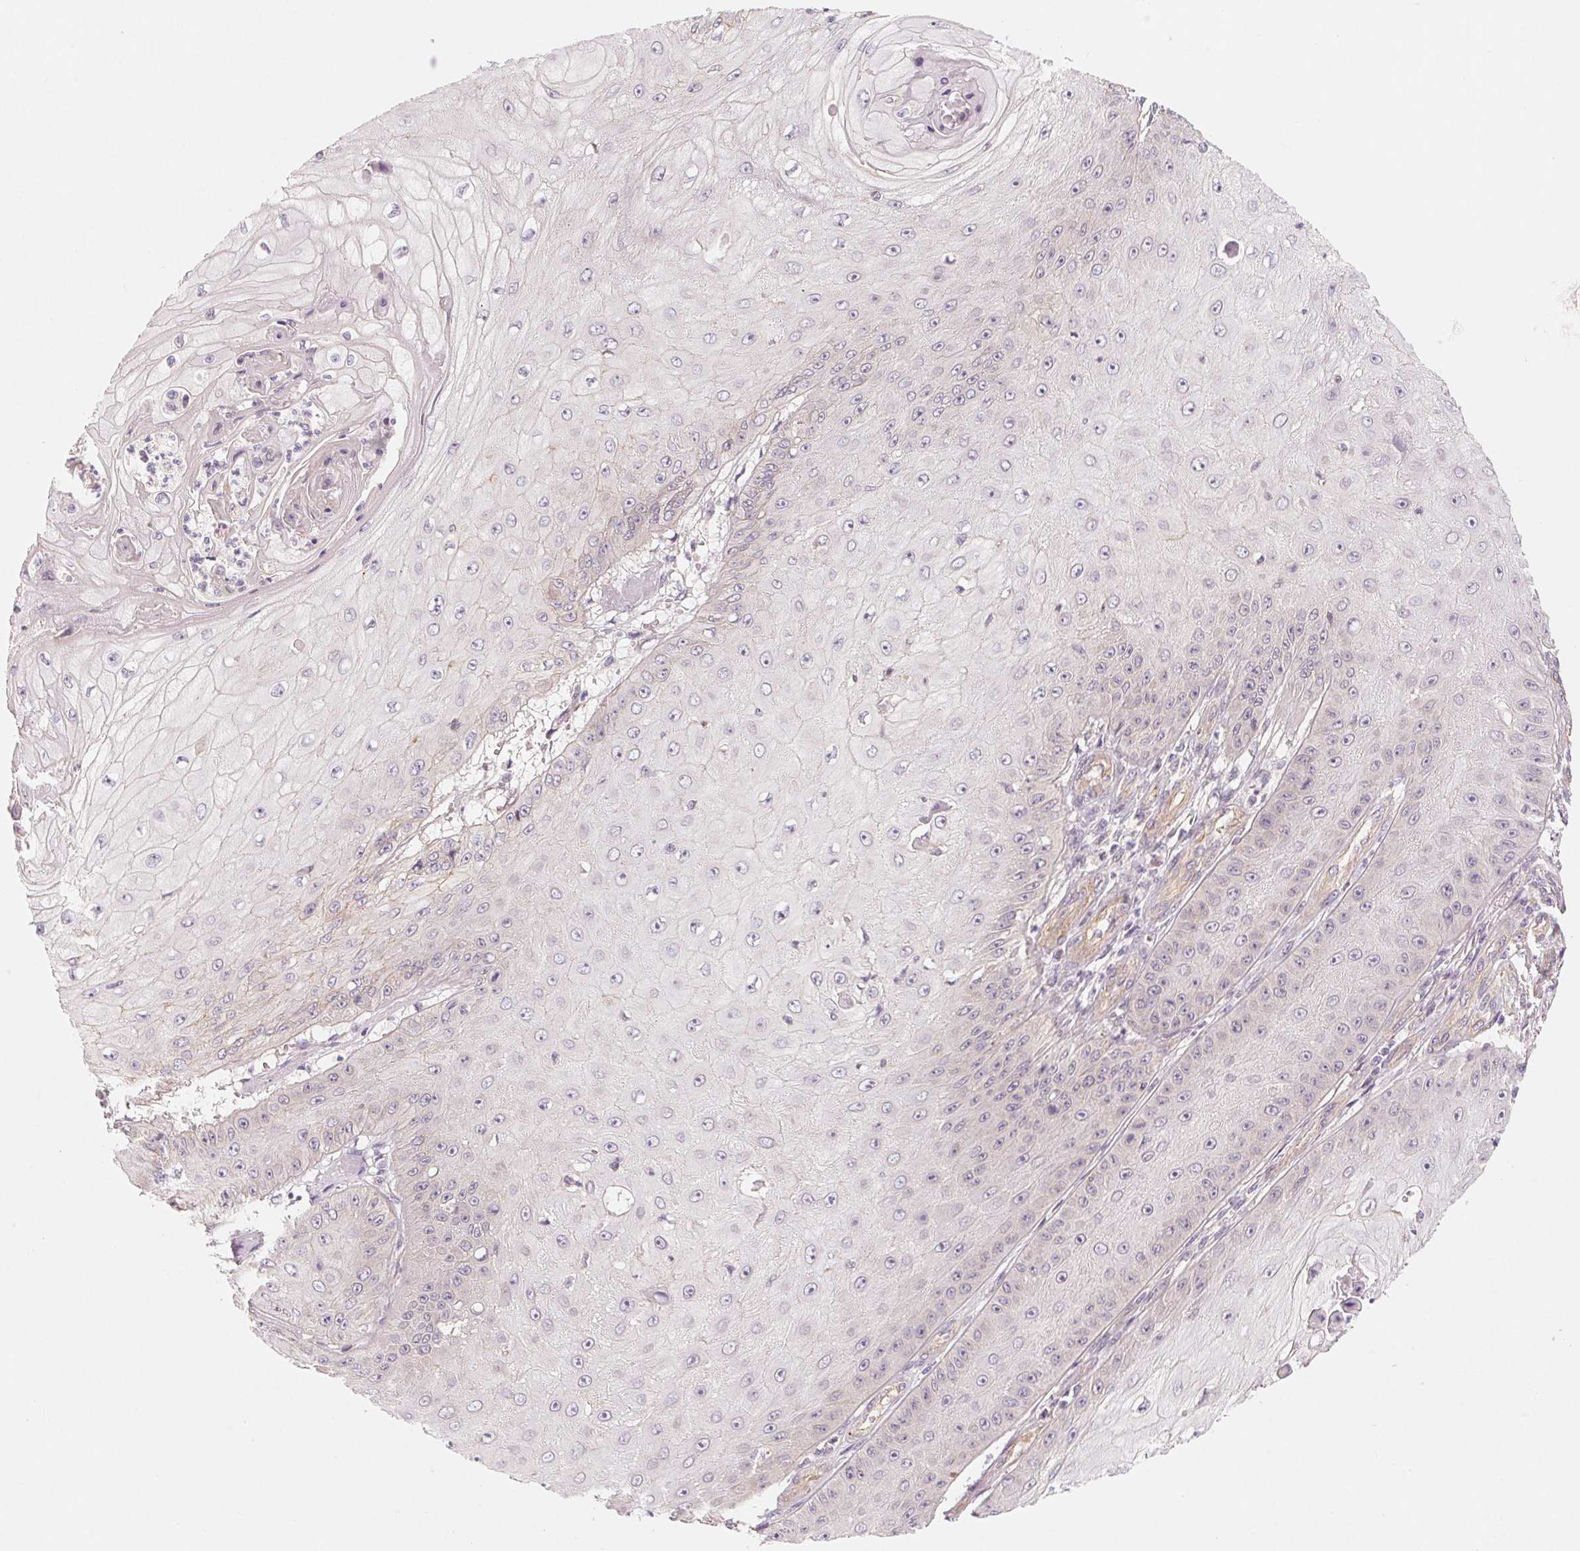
{"staining": {"intensity": "negative", "quantity": "none", "location": "none"}, "tissue": "skin cancer", "cell_type": "Tumor cells", "image_type": "cancer", "snomed": [{"axis": "morphology", "description": "Squamous cell carcinoma, NOS"}, {"axis": "topography", "description": "Skin"}], "caption": "DAB immunohistochemical staining of human skin cancer exhibits no significant positivity in tumor cells.", "gene": "CCDC112", "patient": {"sex": "male", "age": 70}}